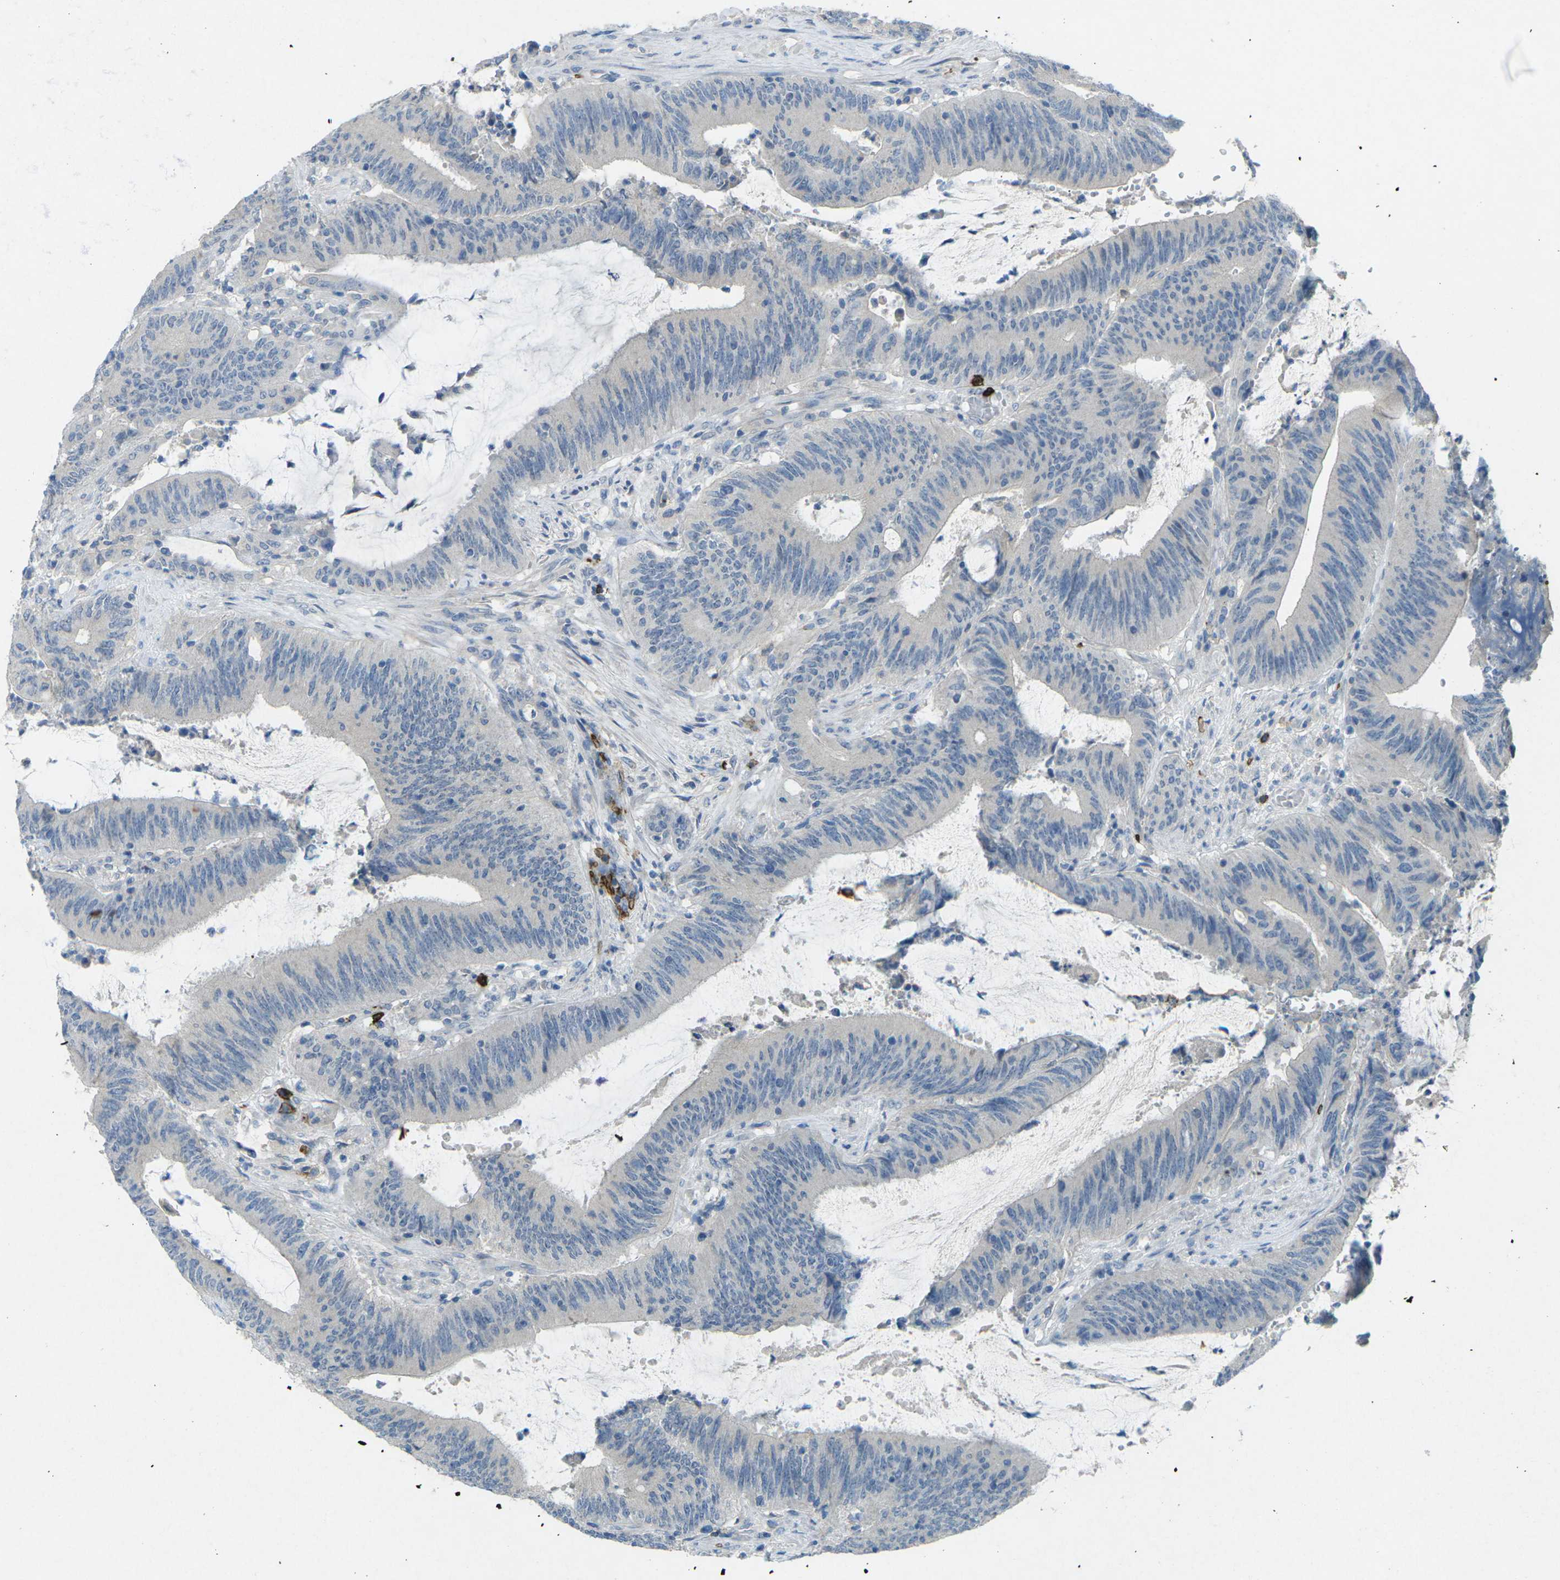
{"staining": {"intensity": "negative", "quantity": "none", "location": "none"}, "tissue": "colorectal cancer", "cell_type": "Tumor cells", "image_type": "cancer", "snomed": [{"axis": "morphology", "description": "Normal tissue, NOS"}, {"axis": "morphology", "description": "Adenocarcinoma, NOS"}, {"axis": "topography", "description": "Rectum"}], "caption": "Immunohistochemistry of adenocarcinoma (colorectal) shows no positivity in tumor cells.", "gene": "CD19", "patient": {"sex": "female", "age": 66}}